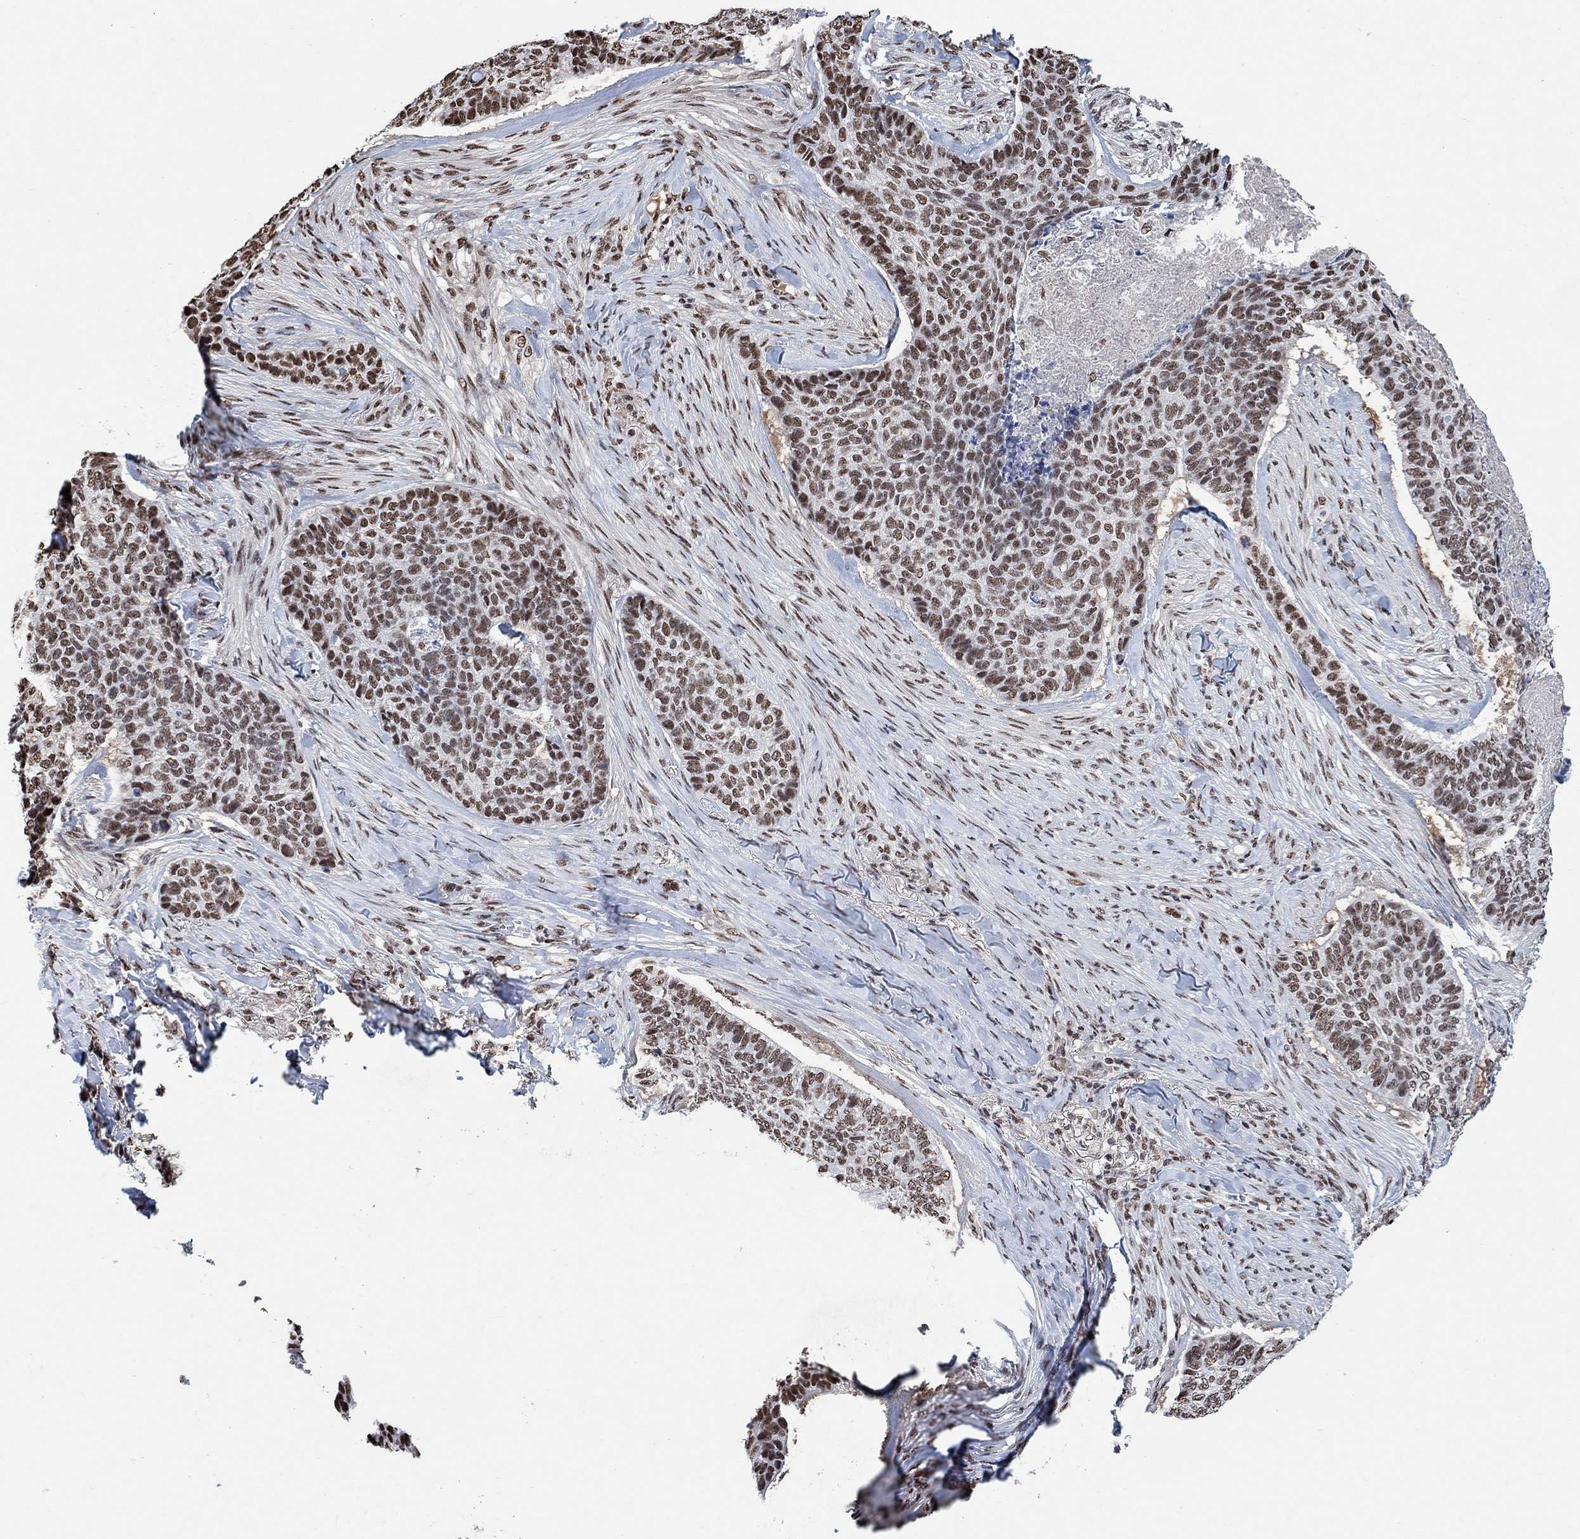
{"staining": {"intensity": "moderate", "quantity": ">75%", "location": "nuclear"}, "tissue": "skin cancer", "cell_type": "Tumor cells", "image_type": "cancer", "snomed": [{"axis": "morphology", "description": "Basal cell carcinoma"}, {"axis": "topography", "description": "Skin"}], "caption": "Skin cancer (basal cell carcinoma) stained for a protein demonstrates moderate nuclear positivity in tumor cells.", "gene": "USP39", "patient": {"sex": "female", "age": 69}}